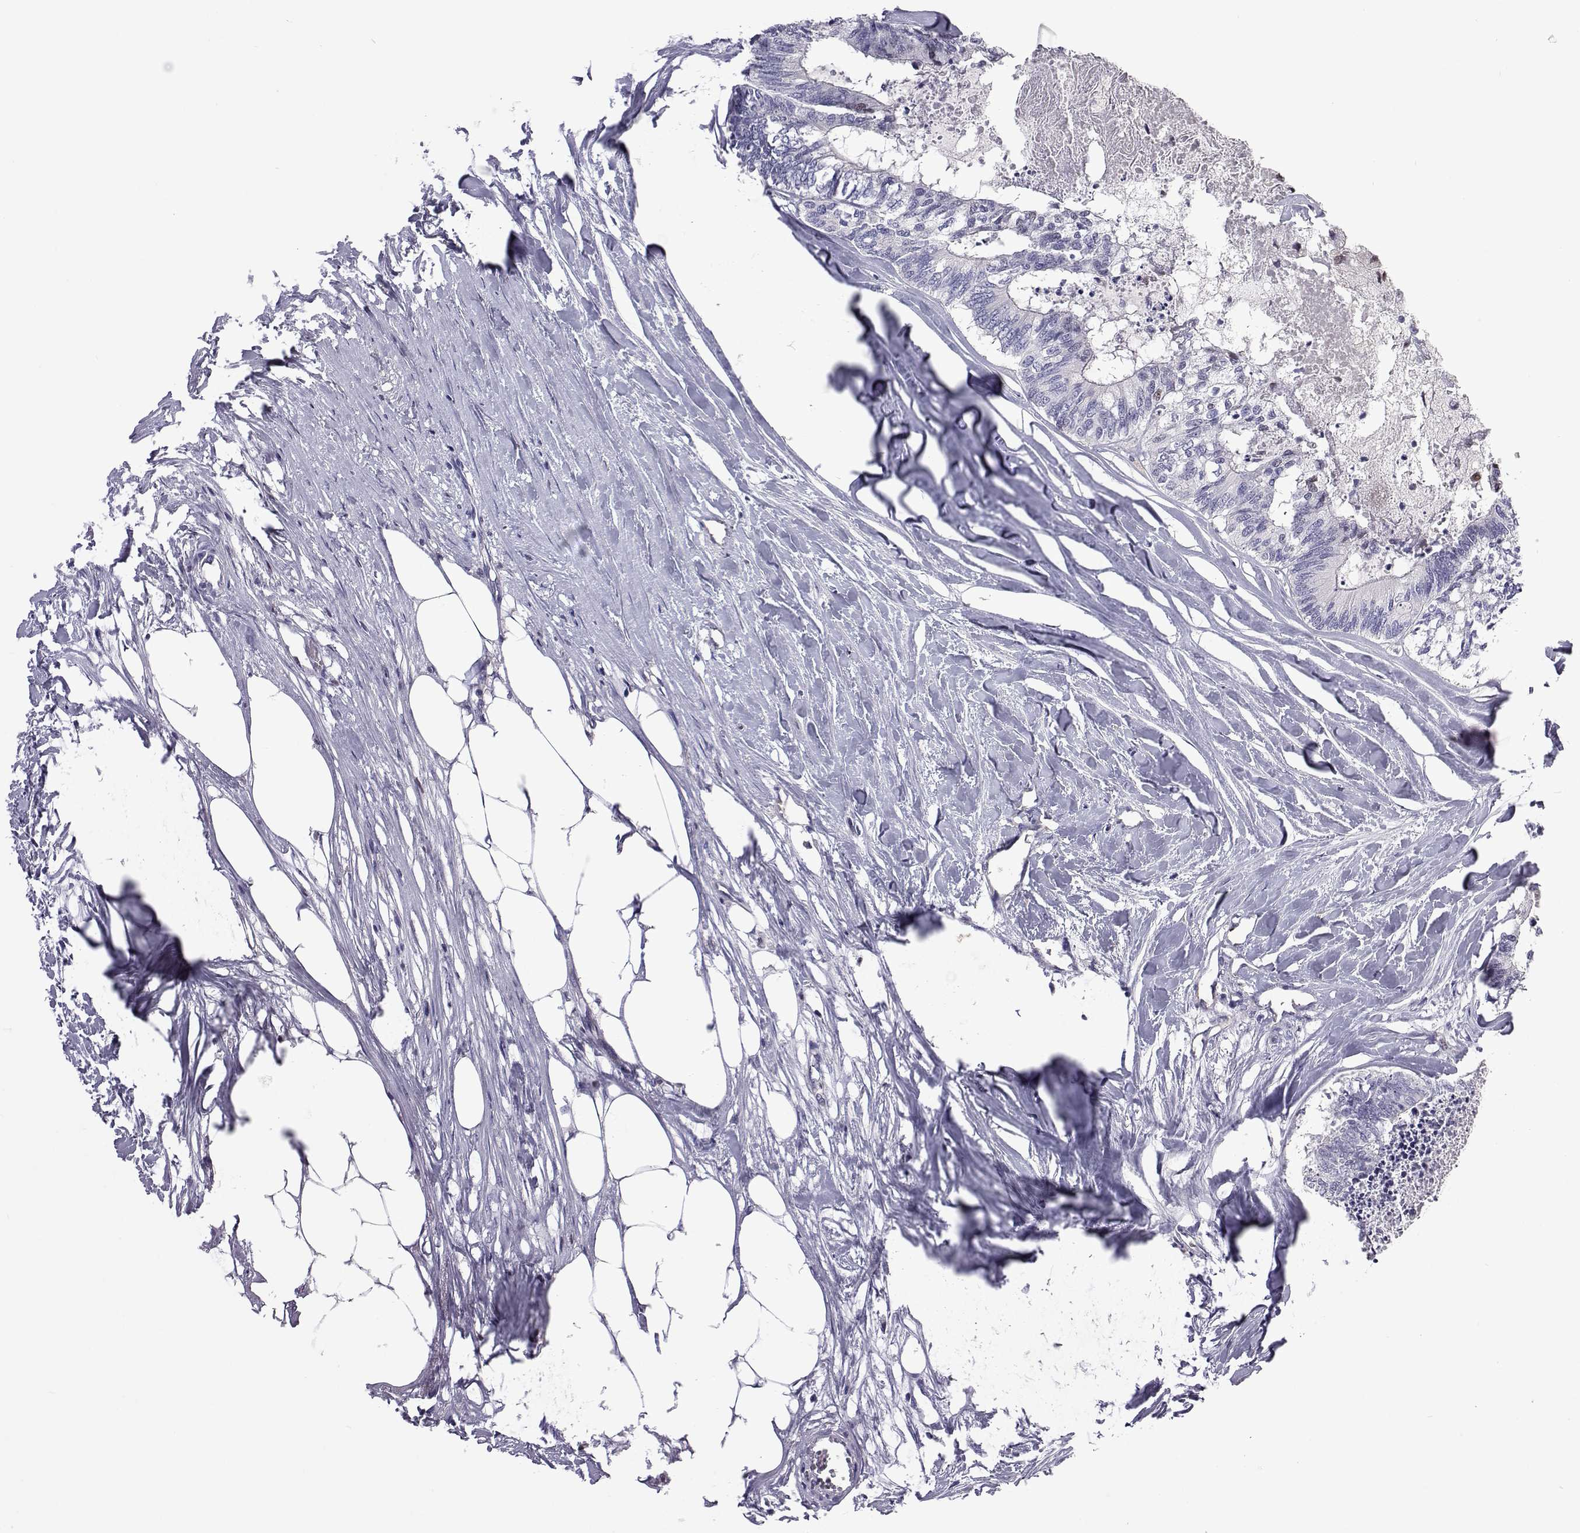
{"staining": {"intensity": "negative", "quantity": "none", "location": "none"}, "tissue": "colorectal cancer", "cell_type": "Tumor cells", "image_type": "cancer", "snomed": [{"axis": "morphology", "description": "Adenocarcinoma, NOS"}, {"axis": "topography", "description": "Colon"}, {"axis": "topography", "description": "Rectum"}], "caption": "Colorectal cancer was stained to show a protein in brown. There is no significant staining in tumor cells. Nuclei are stained in blue.", "gene": "TCF15", "patient": {"sex": "male", "age": 57}}